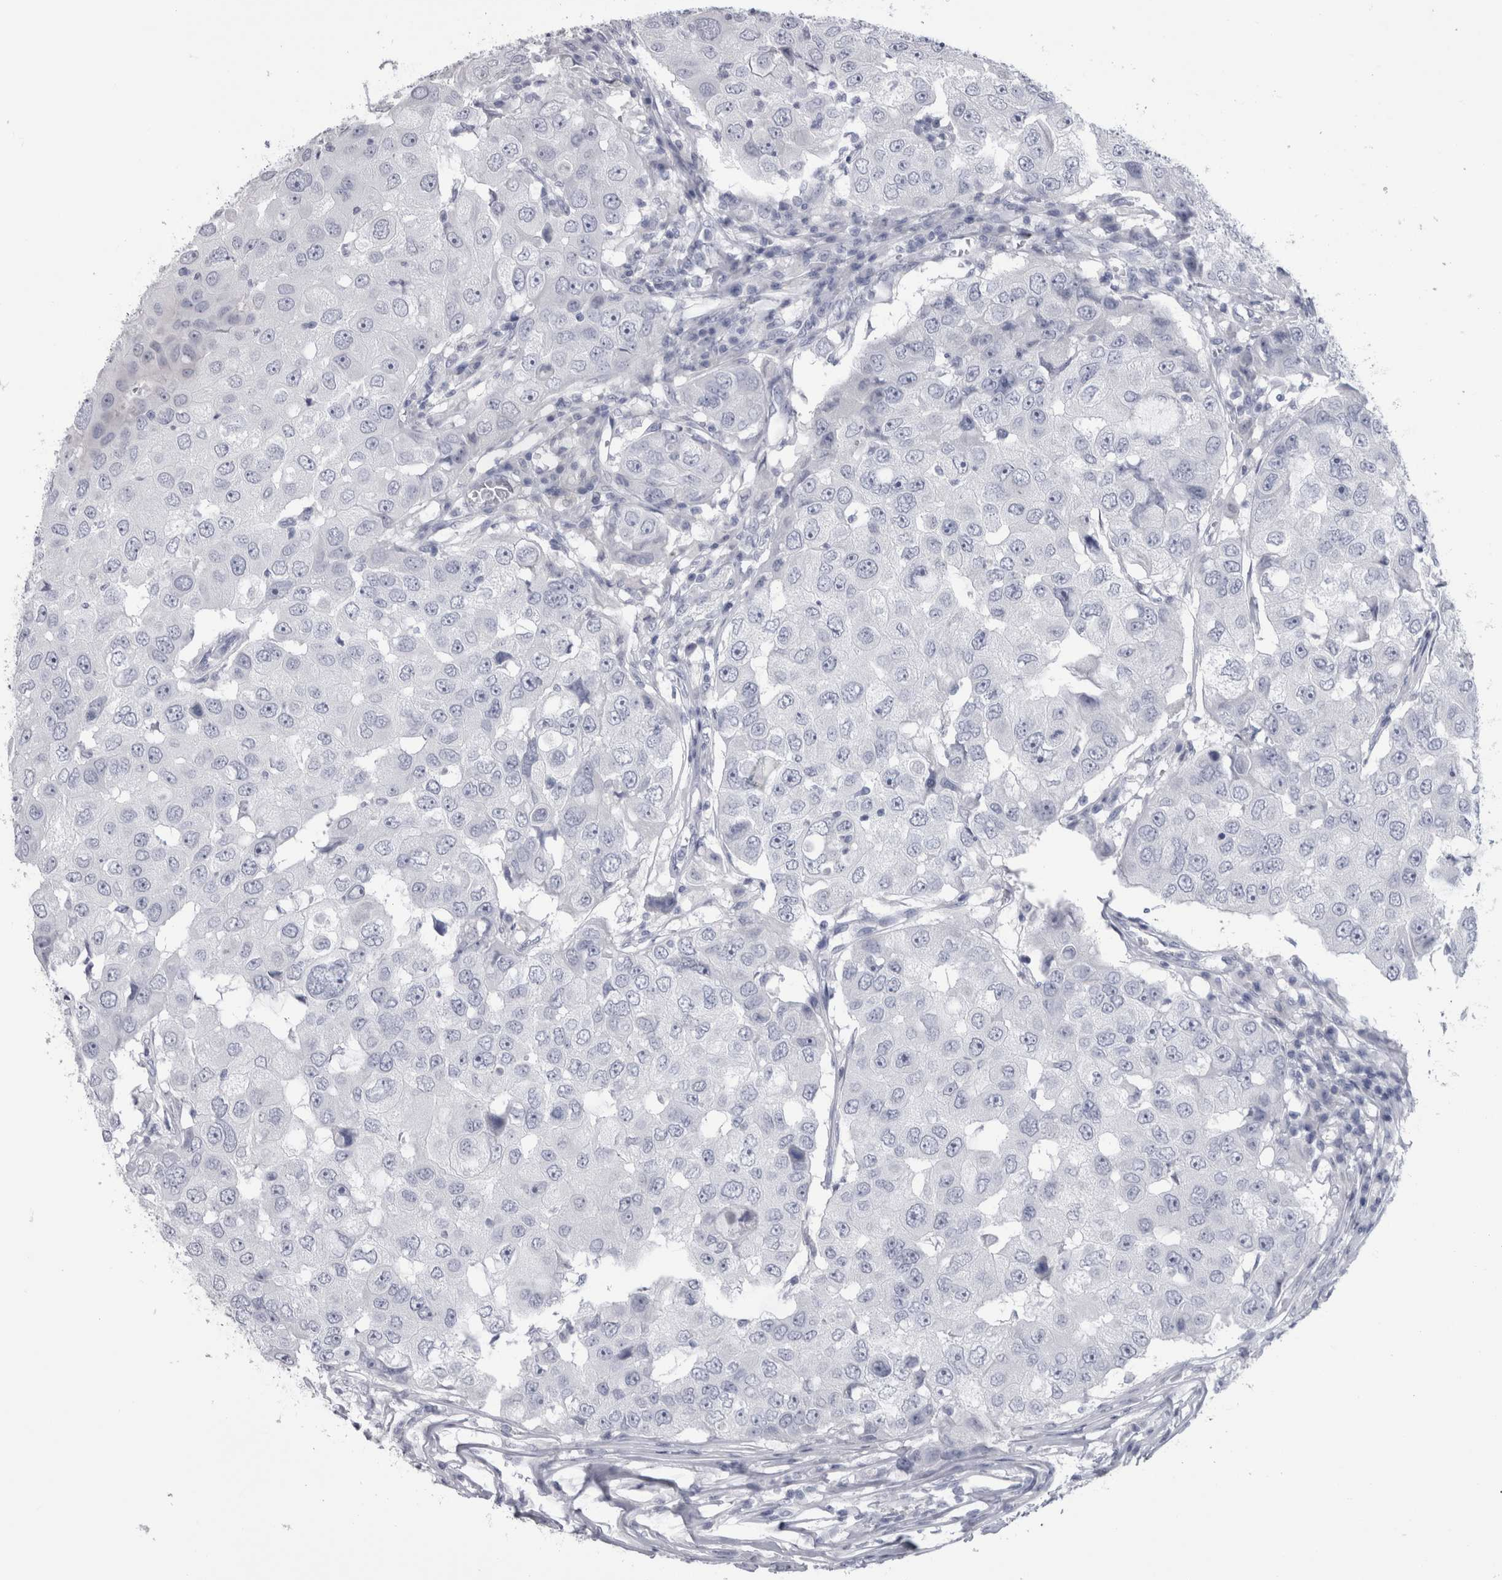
{"staining": {"intensity": "negative", "quantity": "none", "location": "none"}, "tissue": "breast cancer", "cell_type": "Tumor cells", "image_type": "cancer", "snomed": [{"axis": "morphology", "description": "Duct carcinoma"}, {"axis": "topography", "description": "Breast"}], "caption": "A micrograph of human breast cancer (invasive ductal carcinoma) is negative for staining in tumor cells.", "gene": "PTH", "patient": {"sex": "female", "age": 27}}